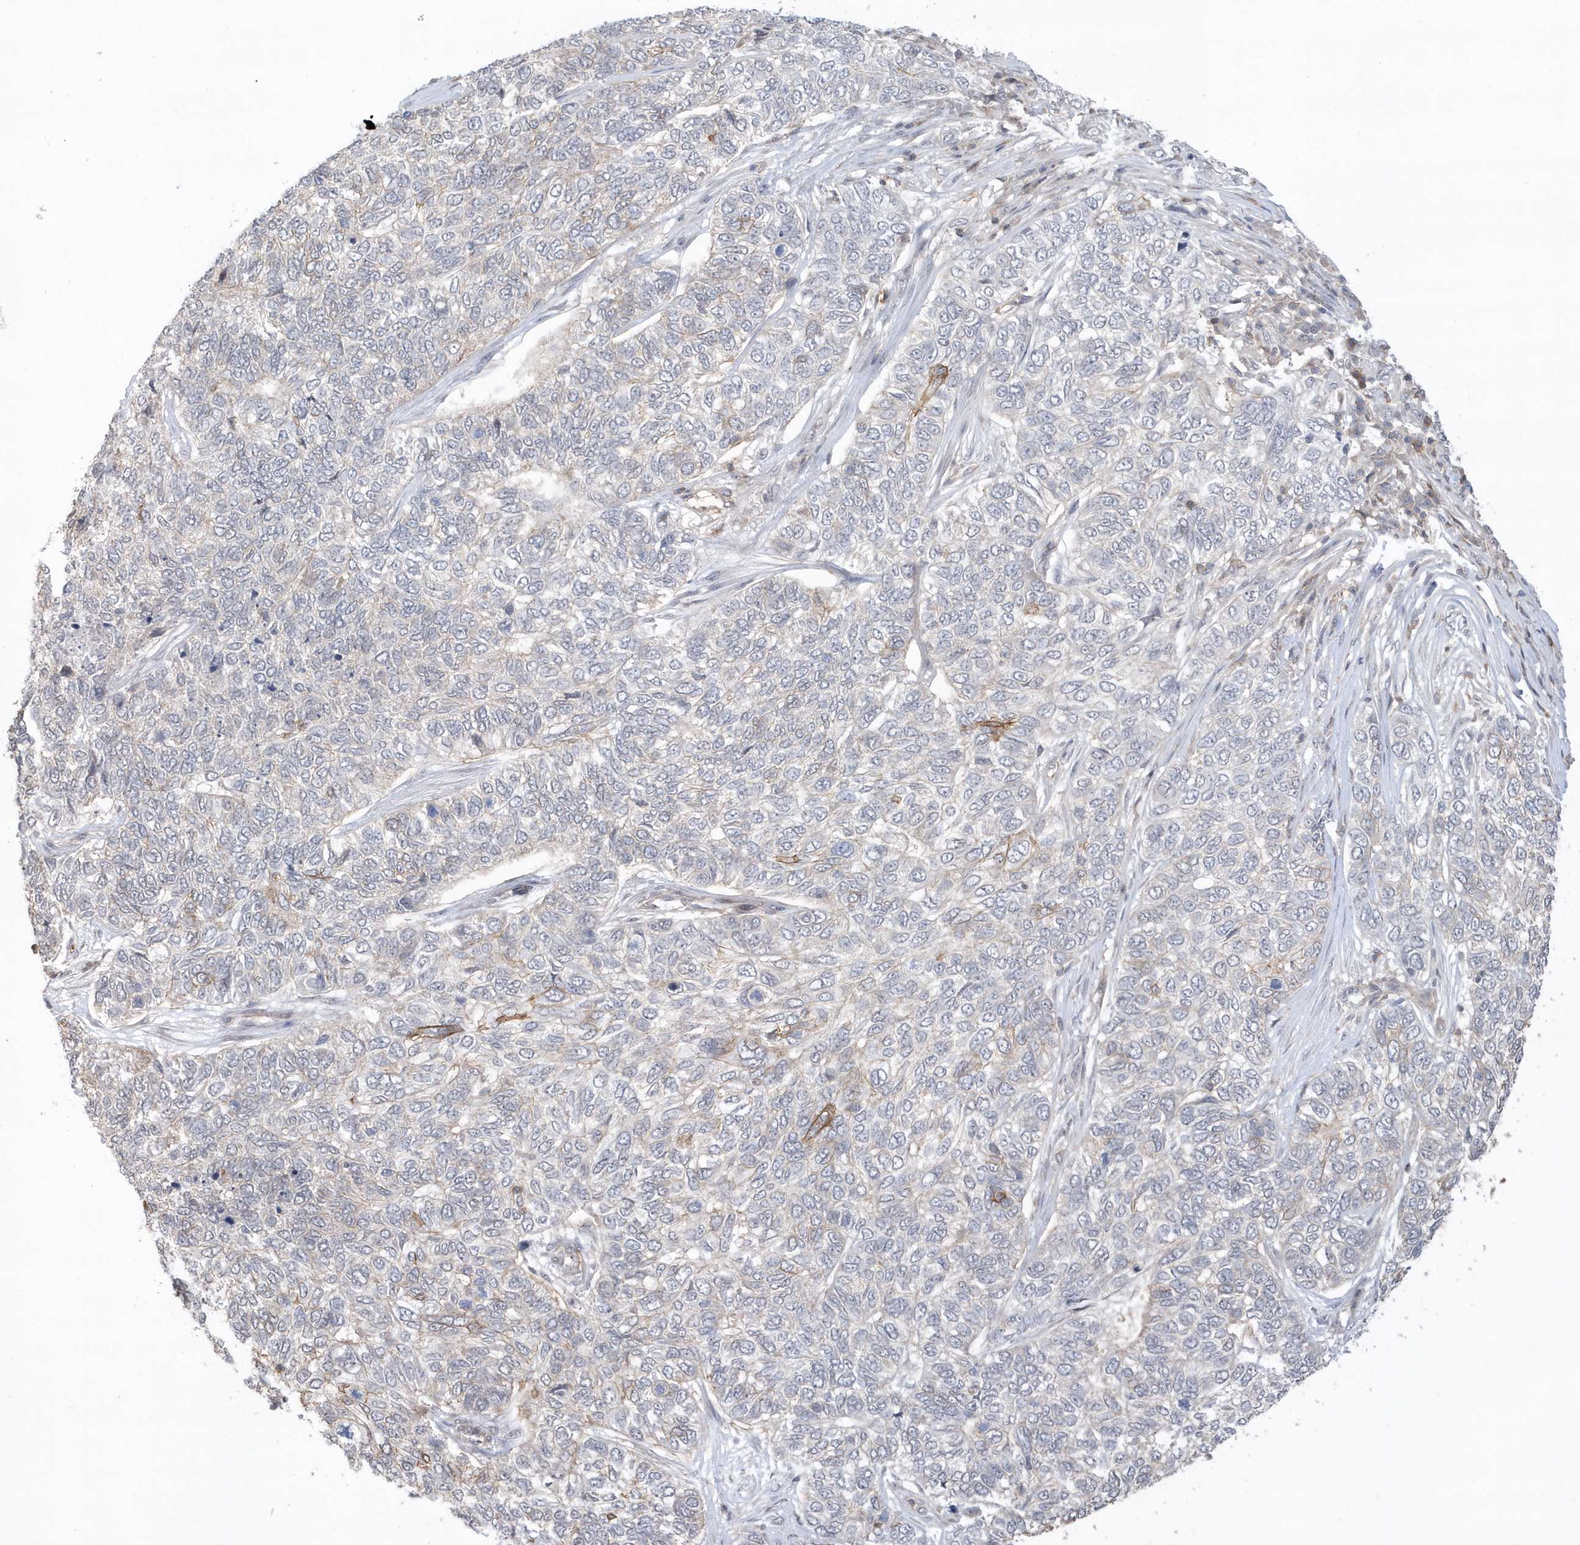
{"staining": {"intensity": "weak", "quantity": "<25%", "location": "cytoplasmic/membranous"}, "tissue": "skin cancer", "cell_type": "Tumor cells", "image_type": "cancer", "snomed": [{"axis": "morphology", "description": "Basal cell carcinoma"}, {"axis": "topography", "description": "Skin"}], "caption": "An image of skin cancer (basal cell carcinoma) stained for a protein displays no brown staining in tumor cells.", "gene": "CRIP3", "patient": {"sex": "female", "age": 65}}